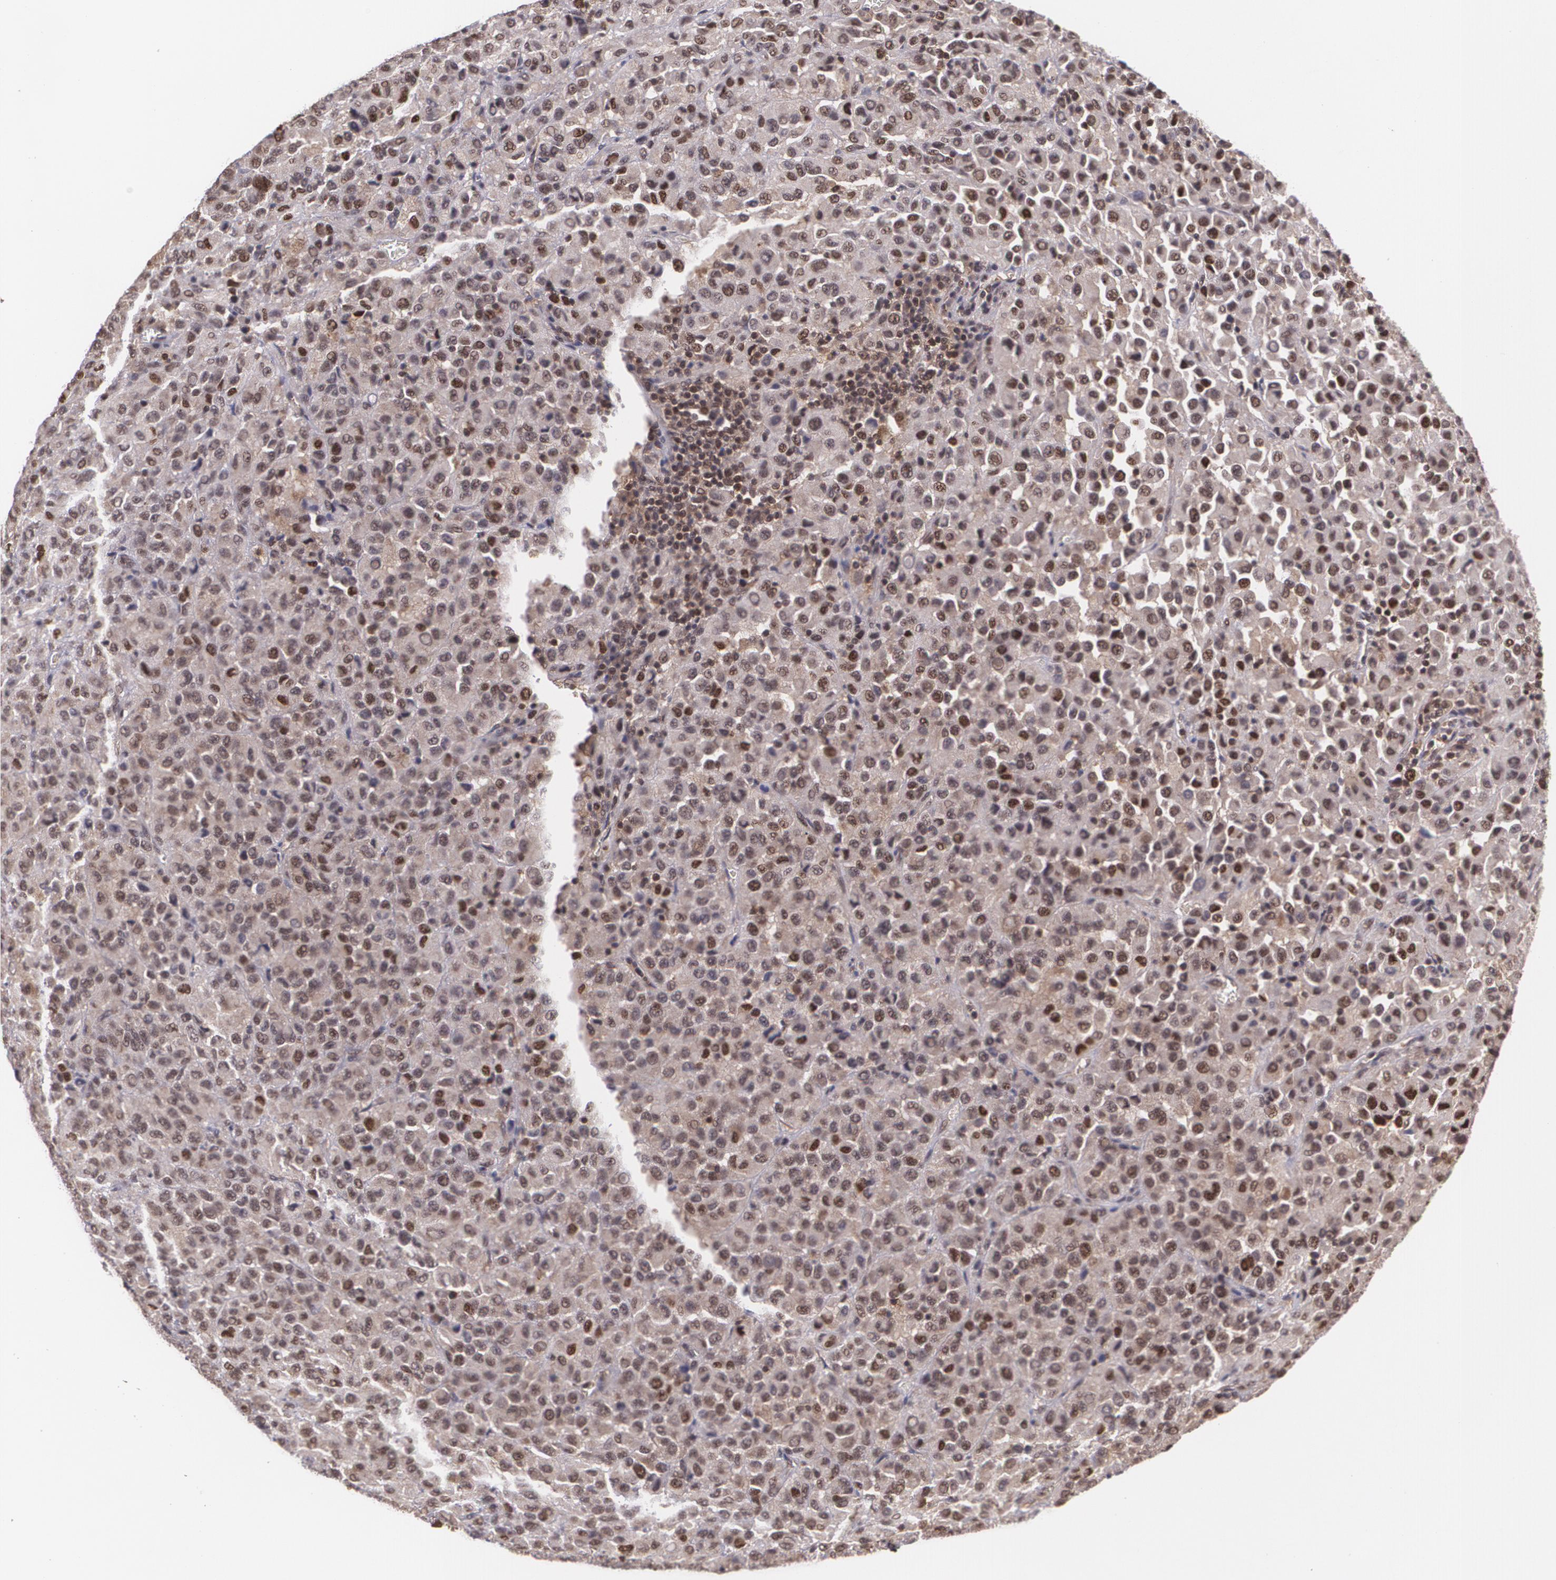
{"staining": {"intensity": "moderate", "quantity": "25%-75%", "location": "nuclear"}, "tissue": "melanoma", "cell_type": "Tumor cells", "image_type": "cancer", "snomed": [{"axis": "morphology", "description": "Malignant melanoma, Metastatic site"}, {"axis": "topography", "description": "Lung"}], "caption": "Melanoma stained with a protein marker displays moderate staining in tumor cells.", "gene": "CUL2", "patient": {"sex": "male", "age": 64}}